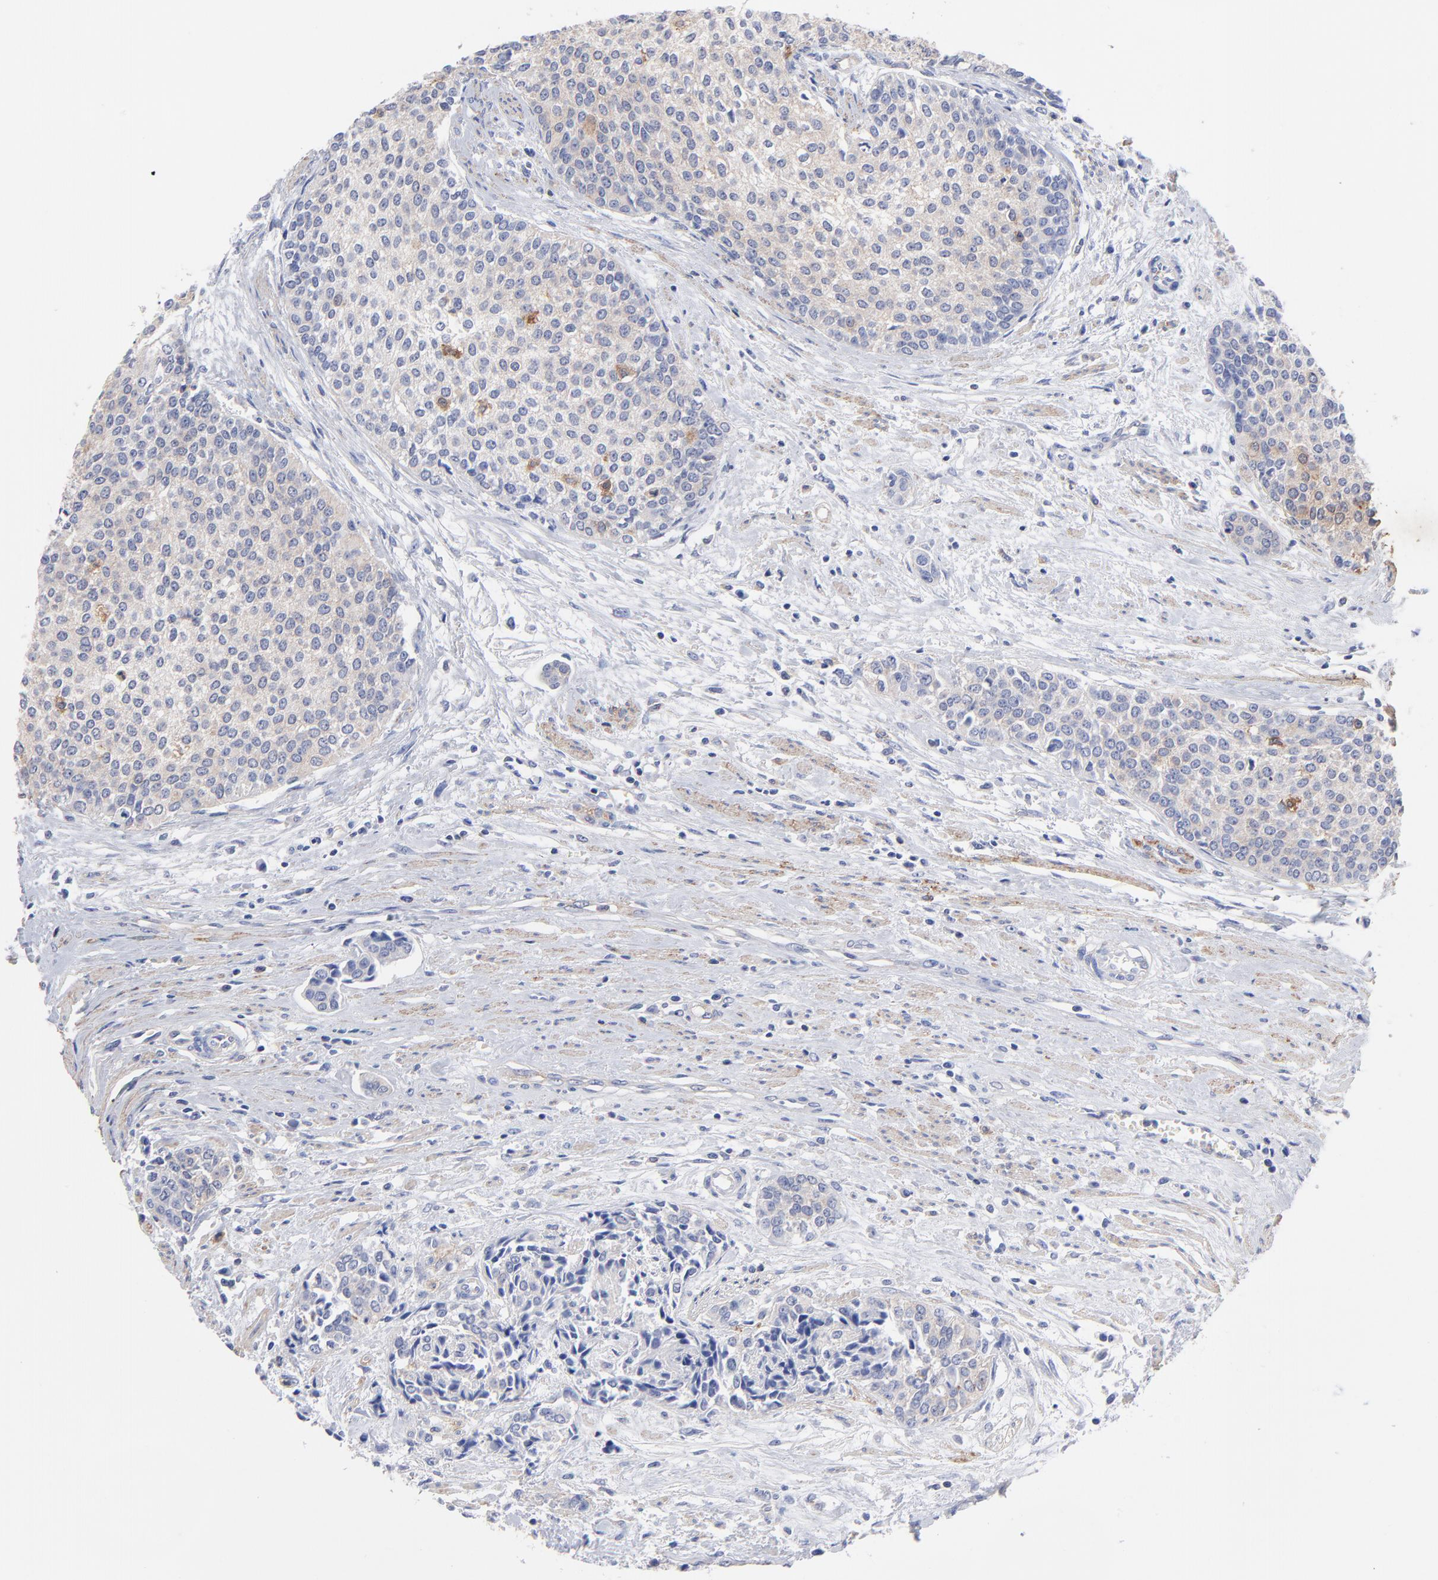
{"staining": {"intensity": "weak", "quantity": "25%-75%", "location": "cytoplasmic/membranous"}, "tissue": "urothelial cancer", "cell_type": "Tumor cells", "image_type": "cancer", "snomed": [{"axis": "morphology", "description": "Urothelial carcinoma, Low grade"}, {"axis": "topography", "description": "Urinary bladder"}], "caption": "Tumor cells display low levels of weak cytoplasmic/membranous expression in about 25%-75% of cells in human urothelial cancer.", "gene": "ASL", "patient": {"sex": "female", "age": 73}}